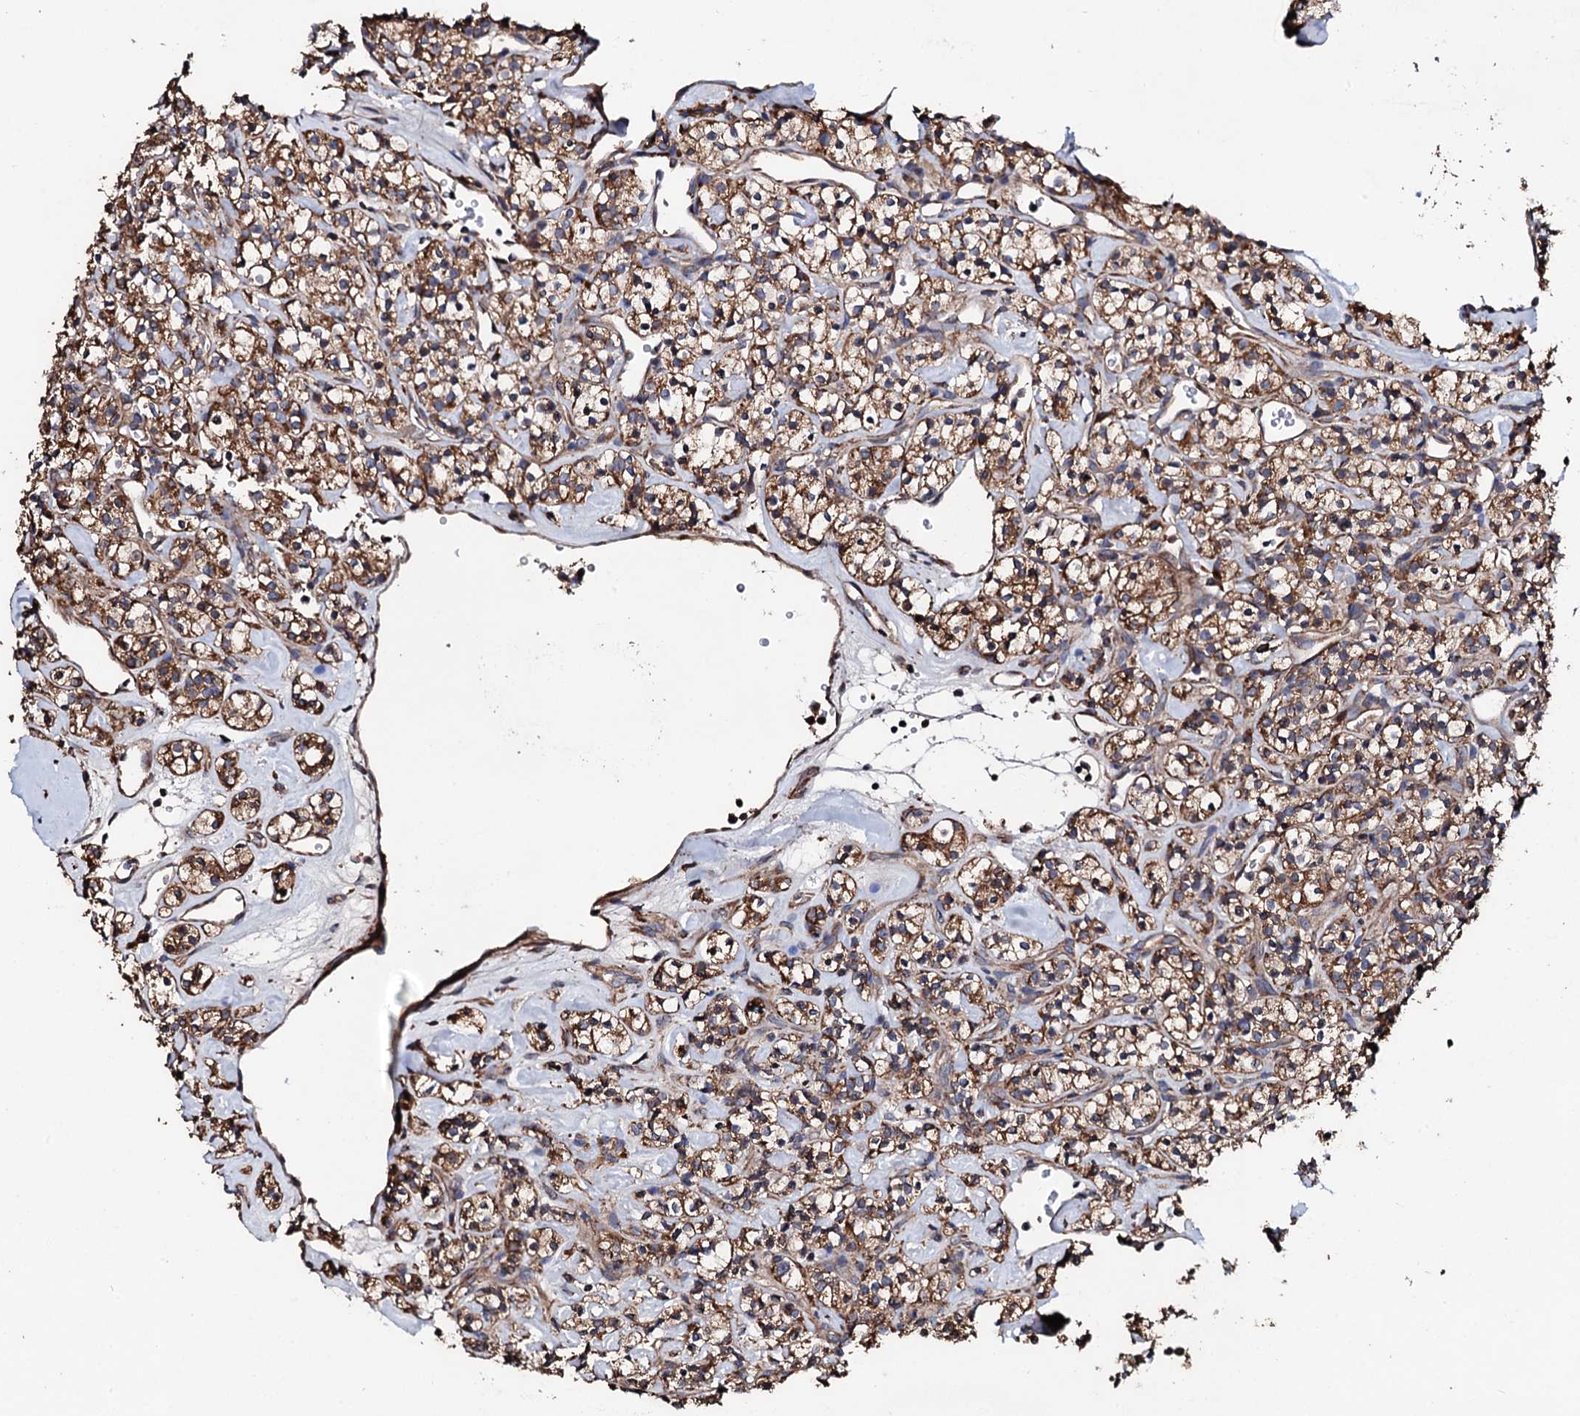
{"staining": {"intensity": "moderate", "quantity": ">75%", "location": "cytoplasmic/membranous"}, "tissue": "renal cancer", "cell_type": "Tumor cells", "image_type": "cancer", "snomed": [{"axis": "morphology", "description": "Adenocarcinoma, NOS"}, {"axis": "topography", "description": "Kidney"}], "caption": "Adenocarcinoma (renal) tissue reveals moderate cytoplasmic/membranous expression in approximately >75% of tumor cells, visualized by immunohistochemistry.", "gene": "CKAP5", "patient": {"sex": "male", "age": 77}}